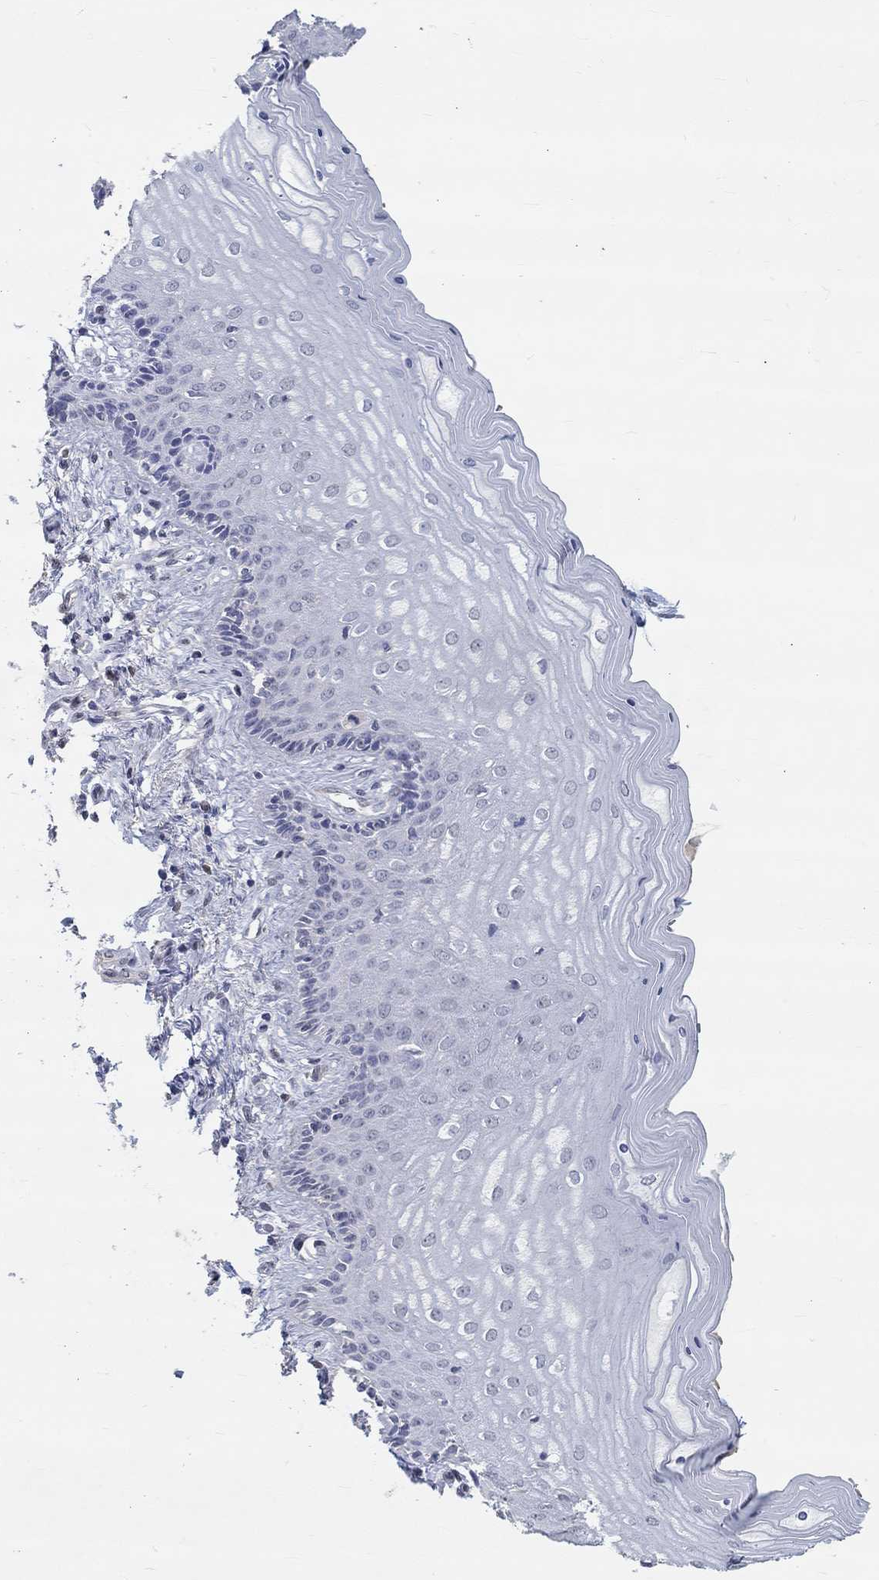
{"staining": {"intensity": "negative", "quantity": "none", "location": "none"}, "tissue": "vagina", "cell_type": "Squamous epithelial cells", "image_type": "normal", "snomed": [{"axis": "morphology", "description": "Normal tissue, NOS"}, {"axis": "topography", "description": "Vagina"}], "caption": "Squamous epithelial cells show no significant protein staining in unremarkable vagina. (Stains: DAB (3,3'-diaminobenzidine) immunohistochemistry with hematoxylin counter stain, Microscopy: brightfield microscopy at high magnification).", "gene": "FGF2", "patient": {"sex": "female", "age": 45}}